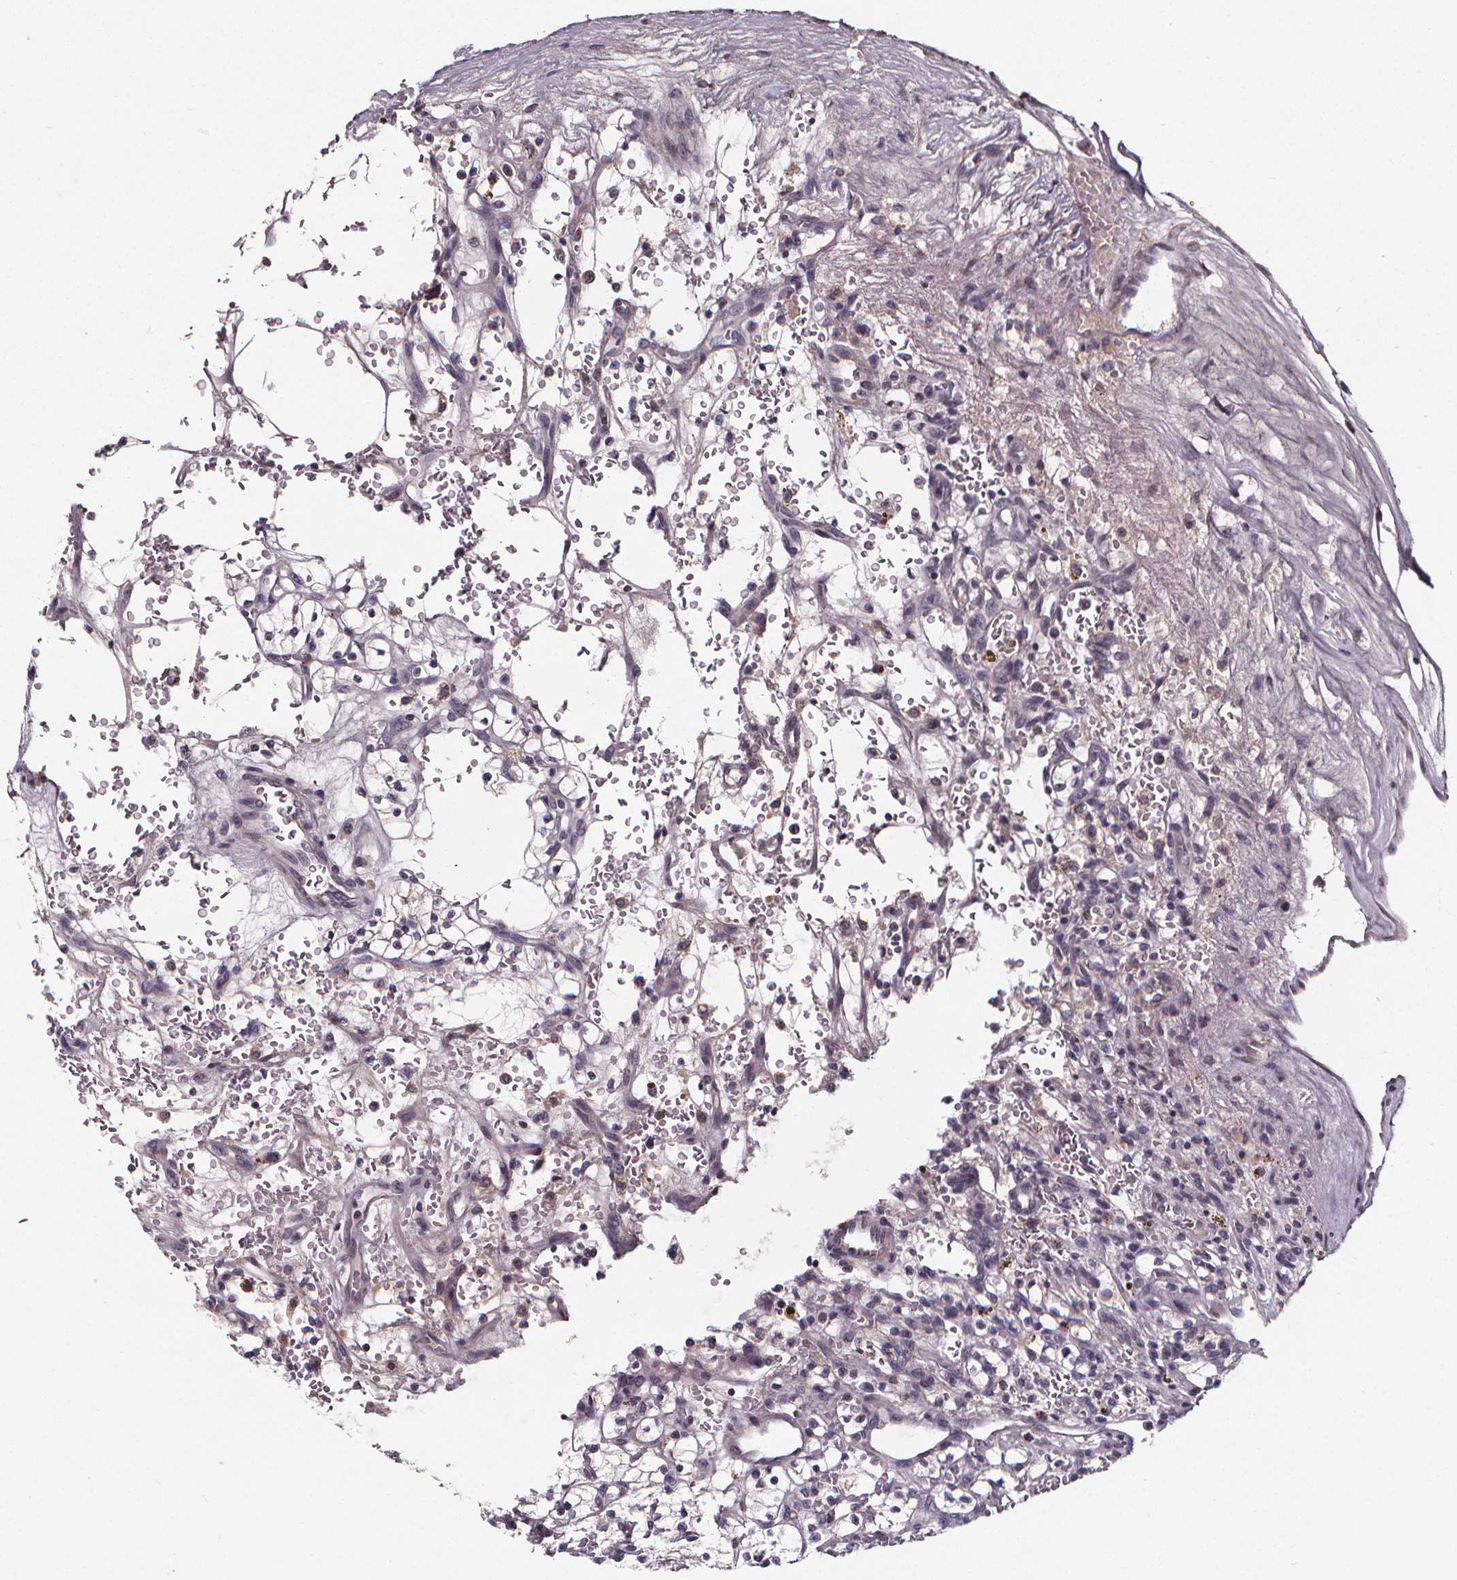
{"staining": {"intensity": "negative", "quantity": "none", "location": "none"}, "tissue": "renal cancer", "cell_type": "Tumor cells", "image_type": "cancer", "snomed": [{"axis": "morphology", "description": "Adenocarcinoma, NOS"}, {"axis": "topography", "description": "Kidney"}], "caption": "This is a photomicrograph of IHC staining of renal cancer (adenocarcinoma), which shows no staining in tumor cells. (Brightfield microscopy of DAB immunohistochemistry at high magnification).", "gene": "SPAG8", "patient": {"sex": "female", "age": 64}}